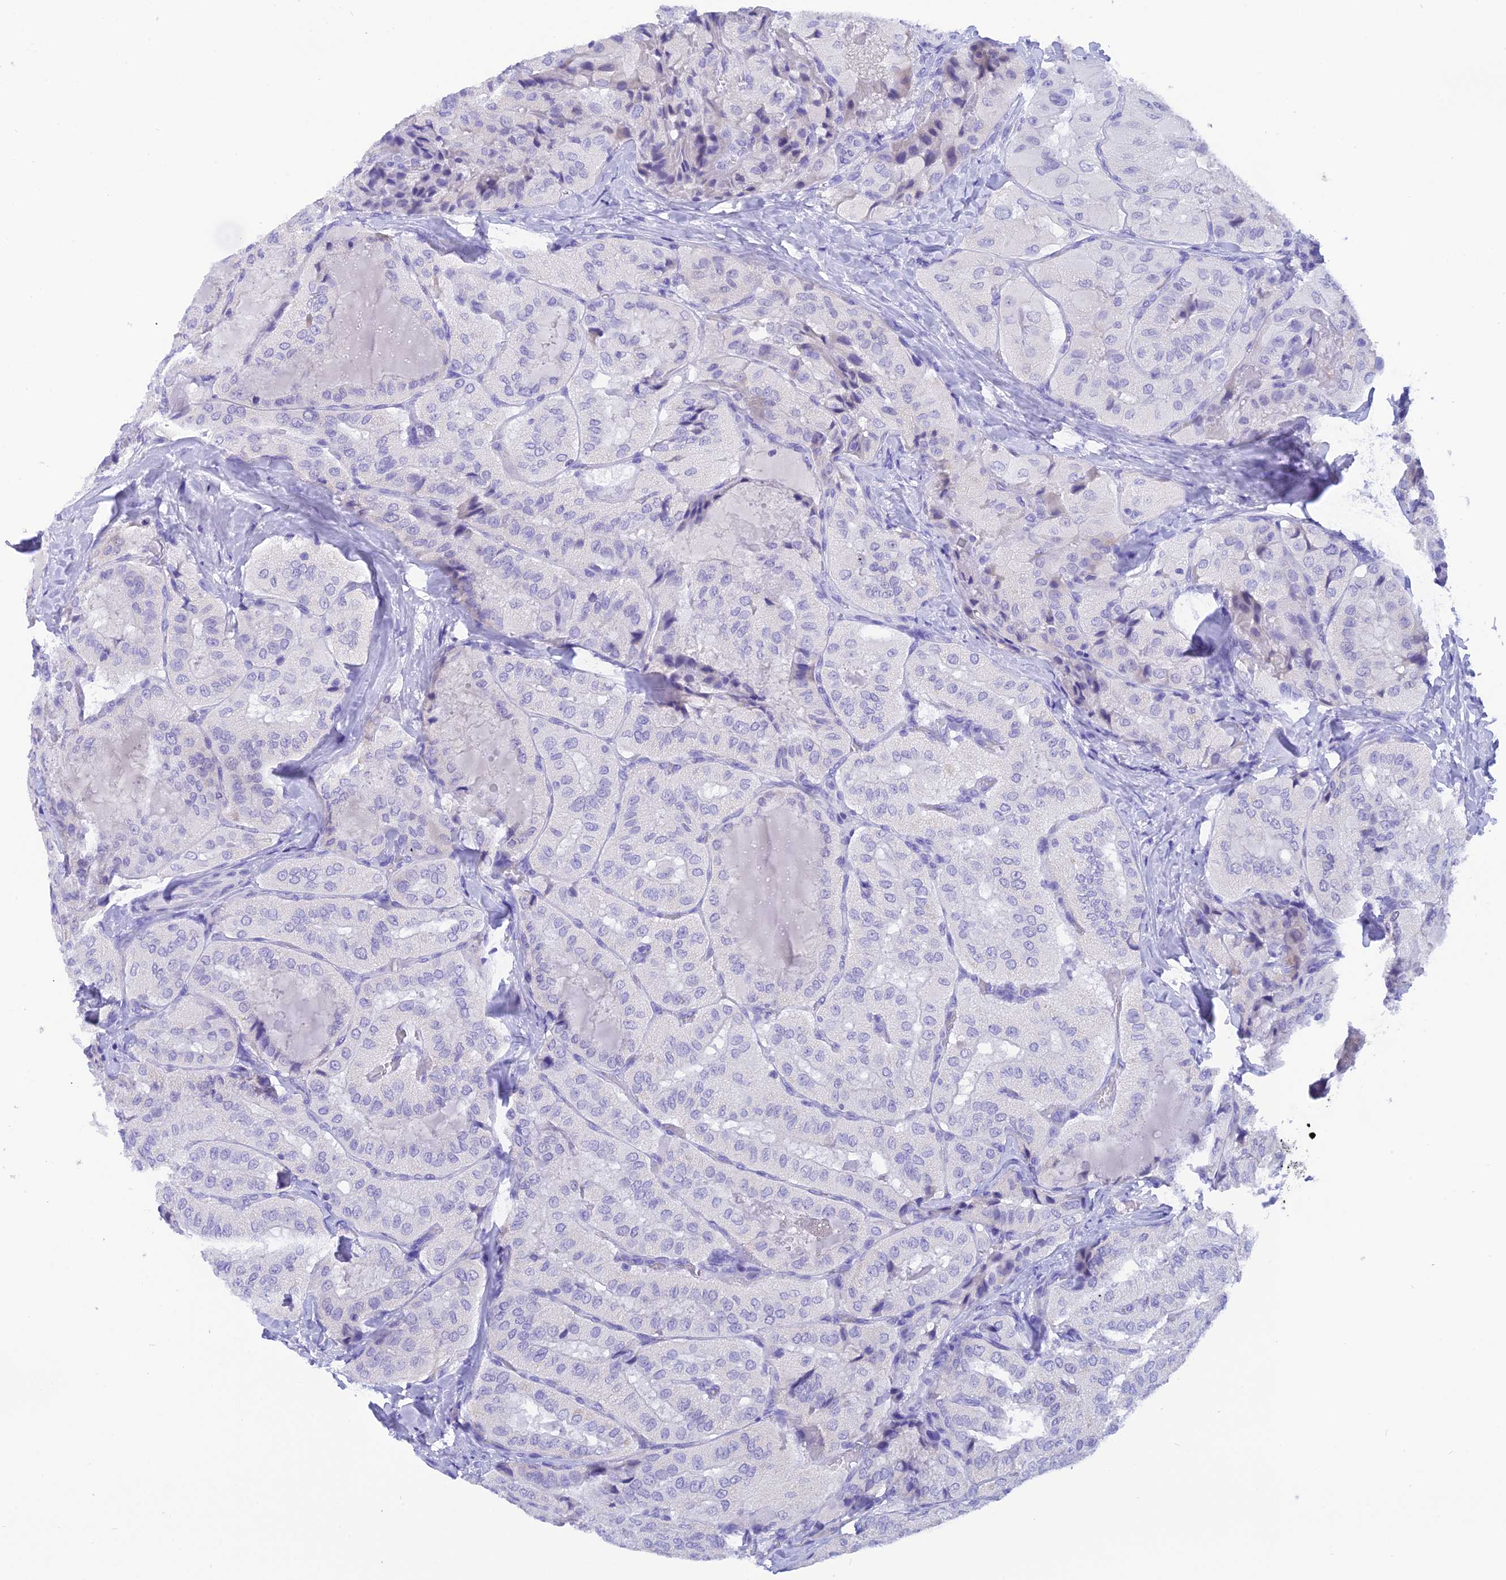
{"staining": {"intensity": "negative", "quantity": "none", "location": "none"}, "tissue": "thyroid cancer", "cell_type": "Tumor cells", "image_type": "cancer", "snomed": [{"axis": "morphology", "description": "Normal tissue, NOS"}, {"axis": "morphology", "description": "Papillary adenocarcinoma, NOS"}, {"axis": "topography", "description": "Thyroid gland"}], "caption": "High power microscopy image of an immunohistochemistry (IHC) micrograph of papillary adenocarcinoma (thyroid), revealing no significant positivity in tumor cells.", "gene": "KDELR3", "patient": {"sex": "female", "age": 59}}